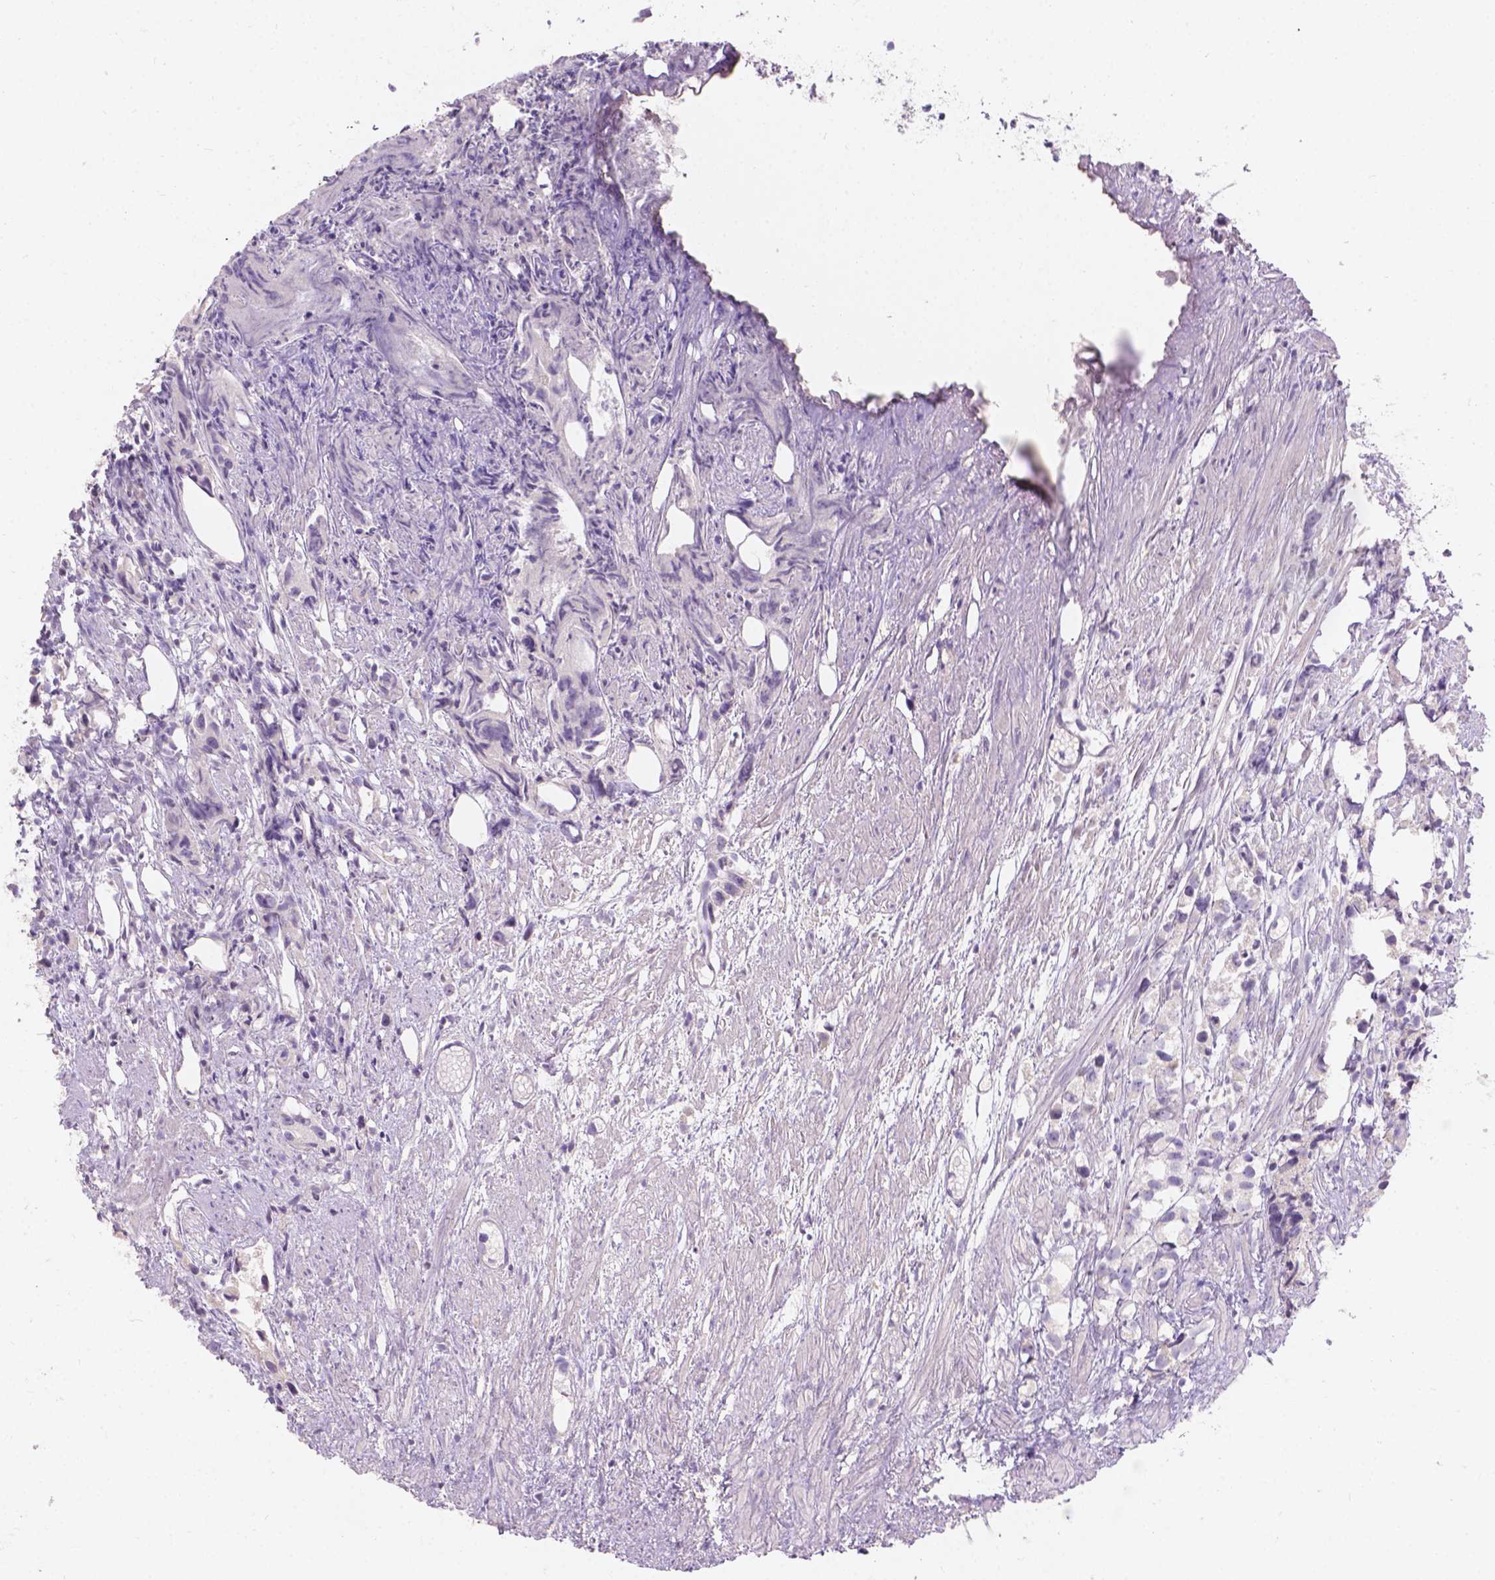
{"staining": {"intensity": "negative", "quantity": "none", "location": "none"}, "tissue": "prostate cancer", "cell_type": "Tumor cells", "image_type": "cancer", "snomed": [{"axis": "morphology", "description": "Adenocarcinoma, High grade"}, {"axis": "topography", "description": "Prostate"}], "caption": "Photomicrograph shows no protein expression in tumor cells of prostate cancer tissue. (Stains: DAB immunohistochemistry (IHC) with hematoxylin counter stain, Microscopy: brightfield microscopy at high magnification).", "gene": "DCAF4L1", "patient": {"sex": "male", "age": 68}}